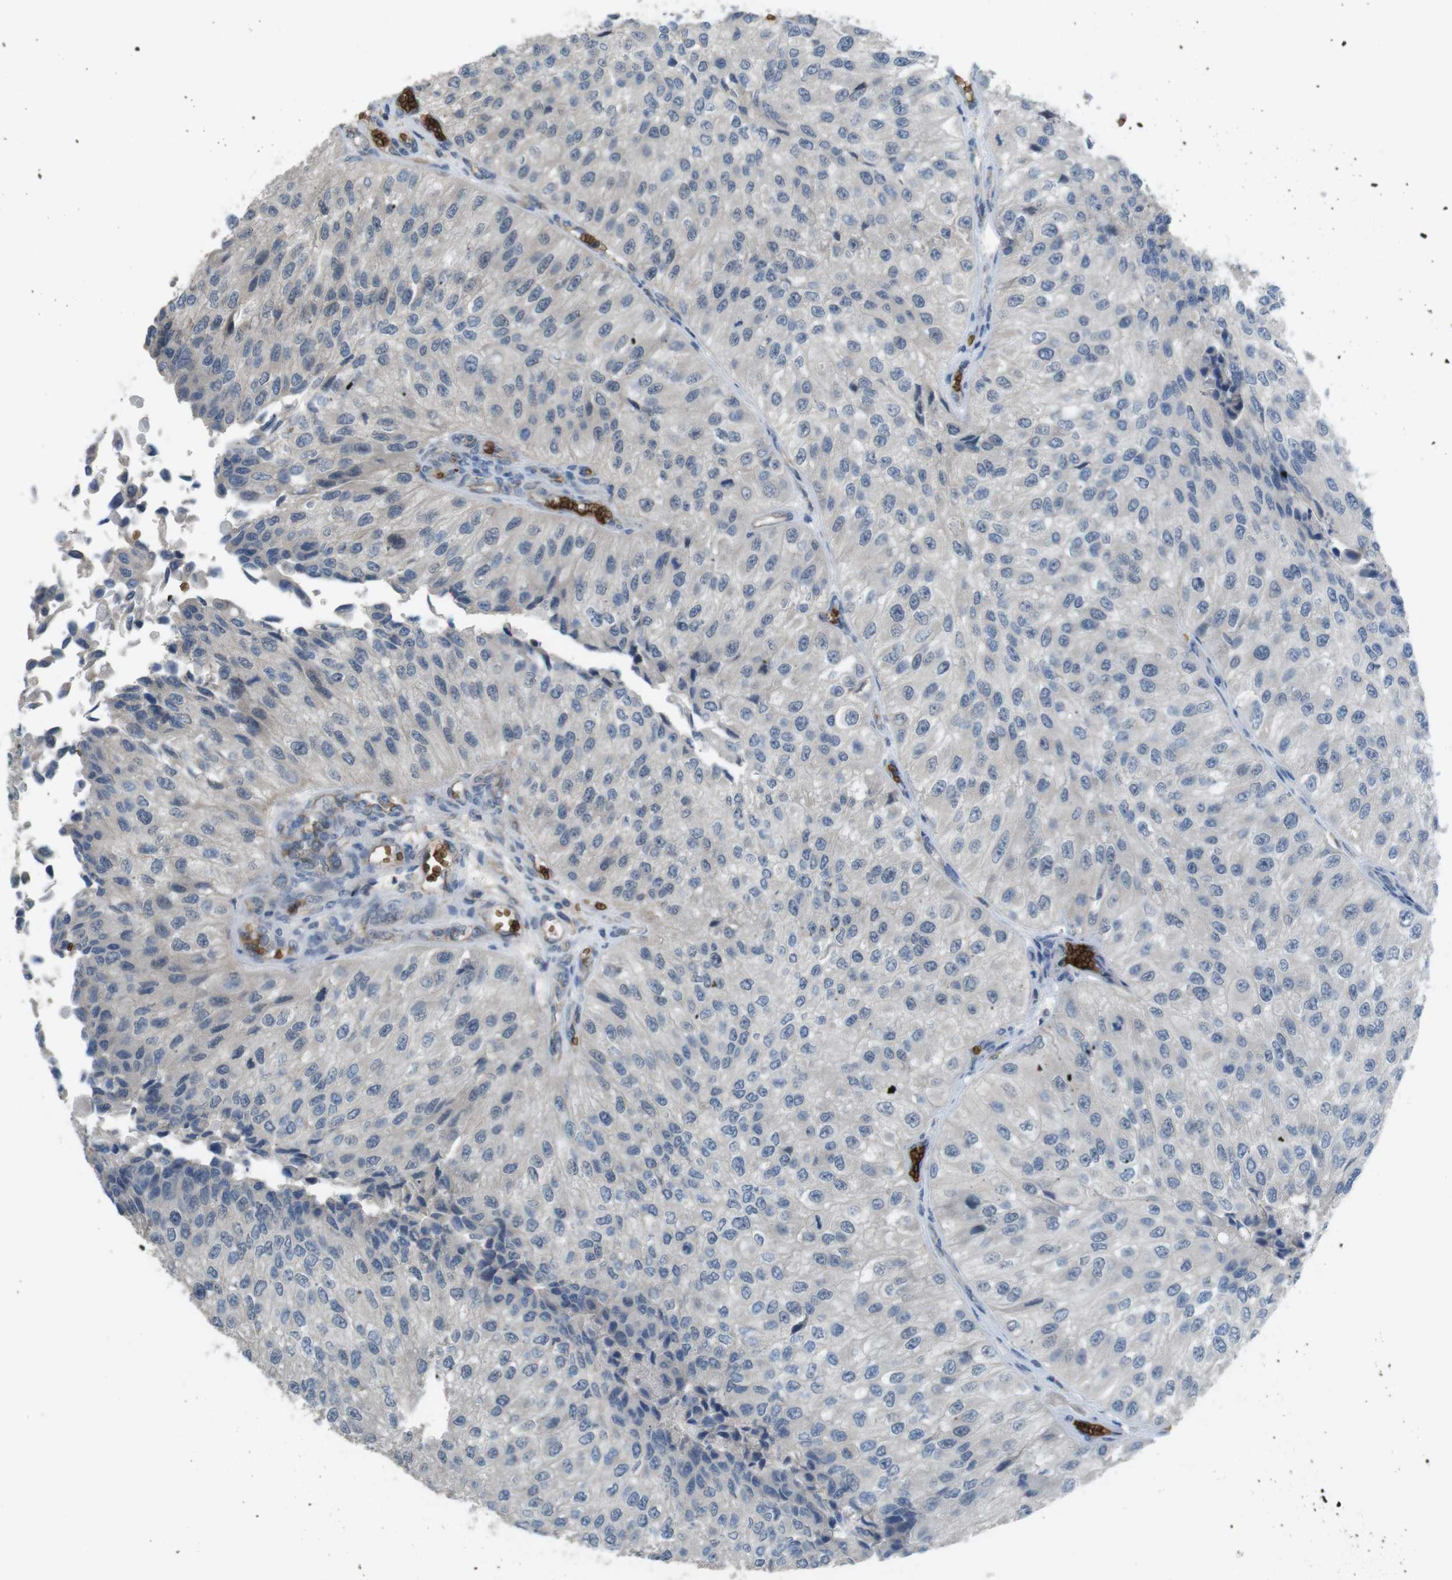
{"staining": {"intensity": "negative", "quantity": "none", "location": "none"}, "tissue": "urothelial cancer", "cell_type": "Tumor cells", "image_type": "cancer", "snomed": [{"axis": "morphology", "description": "Urothelial carcinoma, High grade"}, {"axis": "topography", "description": "Kidney"}, {"axis": "topography", "description": "Urinary bladder"}], "caption": "Protein analysis of high-grade urothelial carcinoma shows no significant staining in tumor cells.", "gene": "GYPA", "patient": {"sex": "male", "age": 77}}